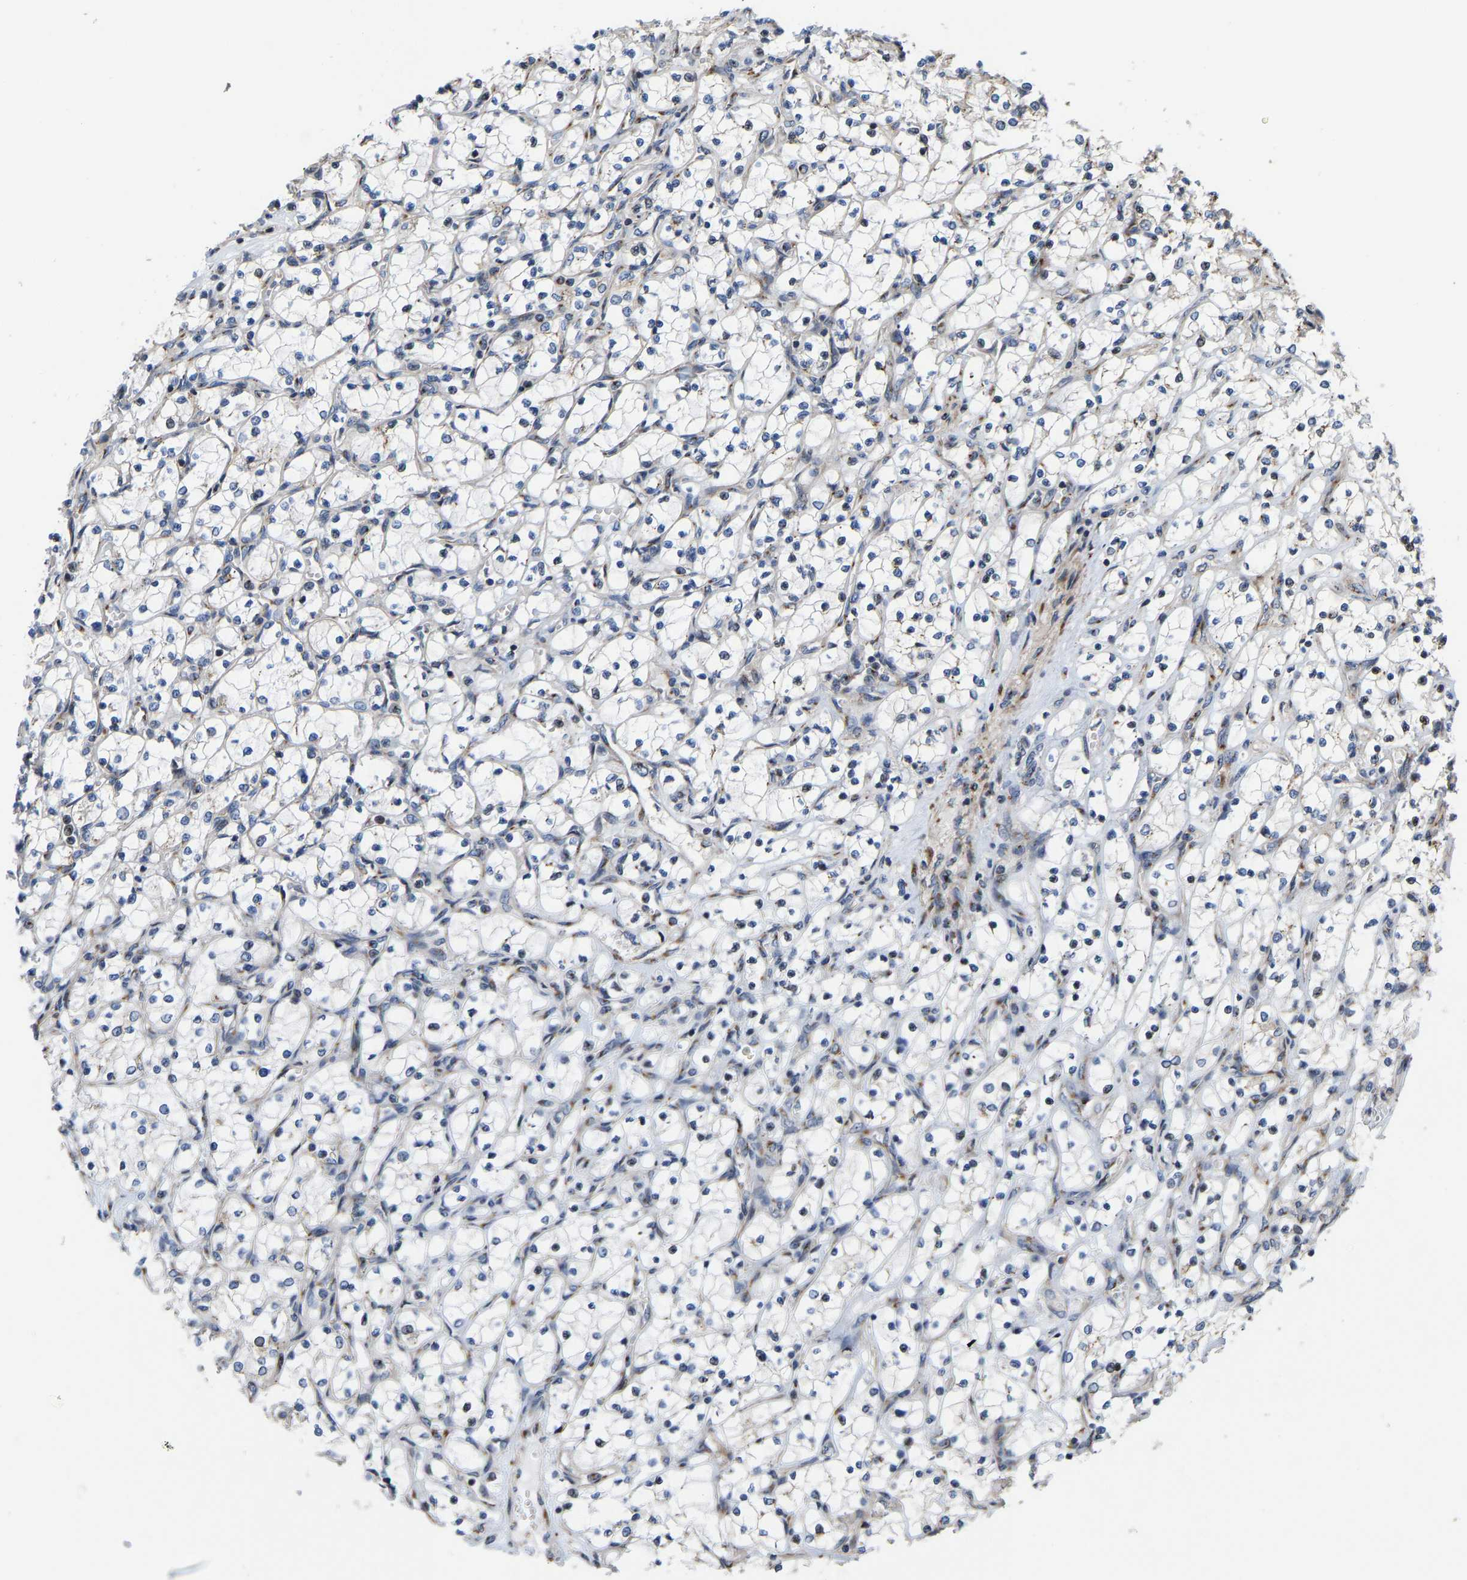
{"staining": {"intensity": "negative", "quantity": "none", "location": "none"}, "tissue": "renal cancer", "cell_type": "Tumor cells", "image_type": "cancer", "snomed": [{"axis": "morphology", "description": "Adenocarcinoma, NOS"}, {"axis": "topography", "description": "Kidney"}], "caption": "High power microscopy image of an IHC micrograph of renal cancer, revealing no significant staining in tumor cells. (DAB immunohistochemistry (IHC), high magnification).", "gene": "YIPF4", "patient": {"sex": "female", "age": 69}}